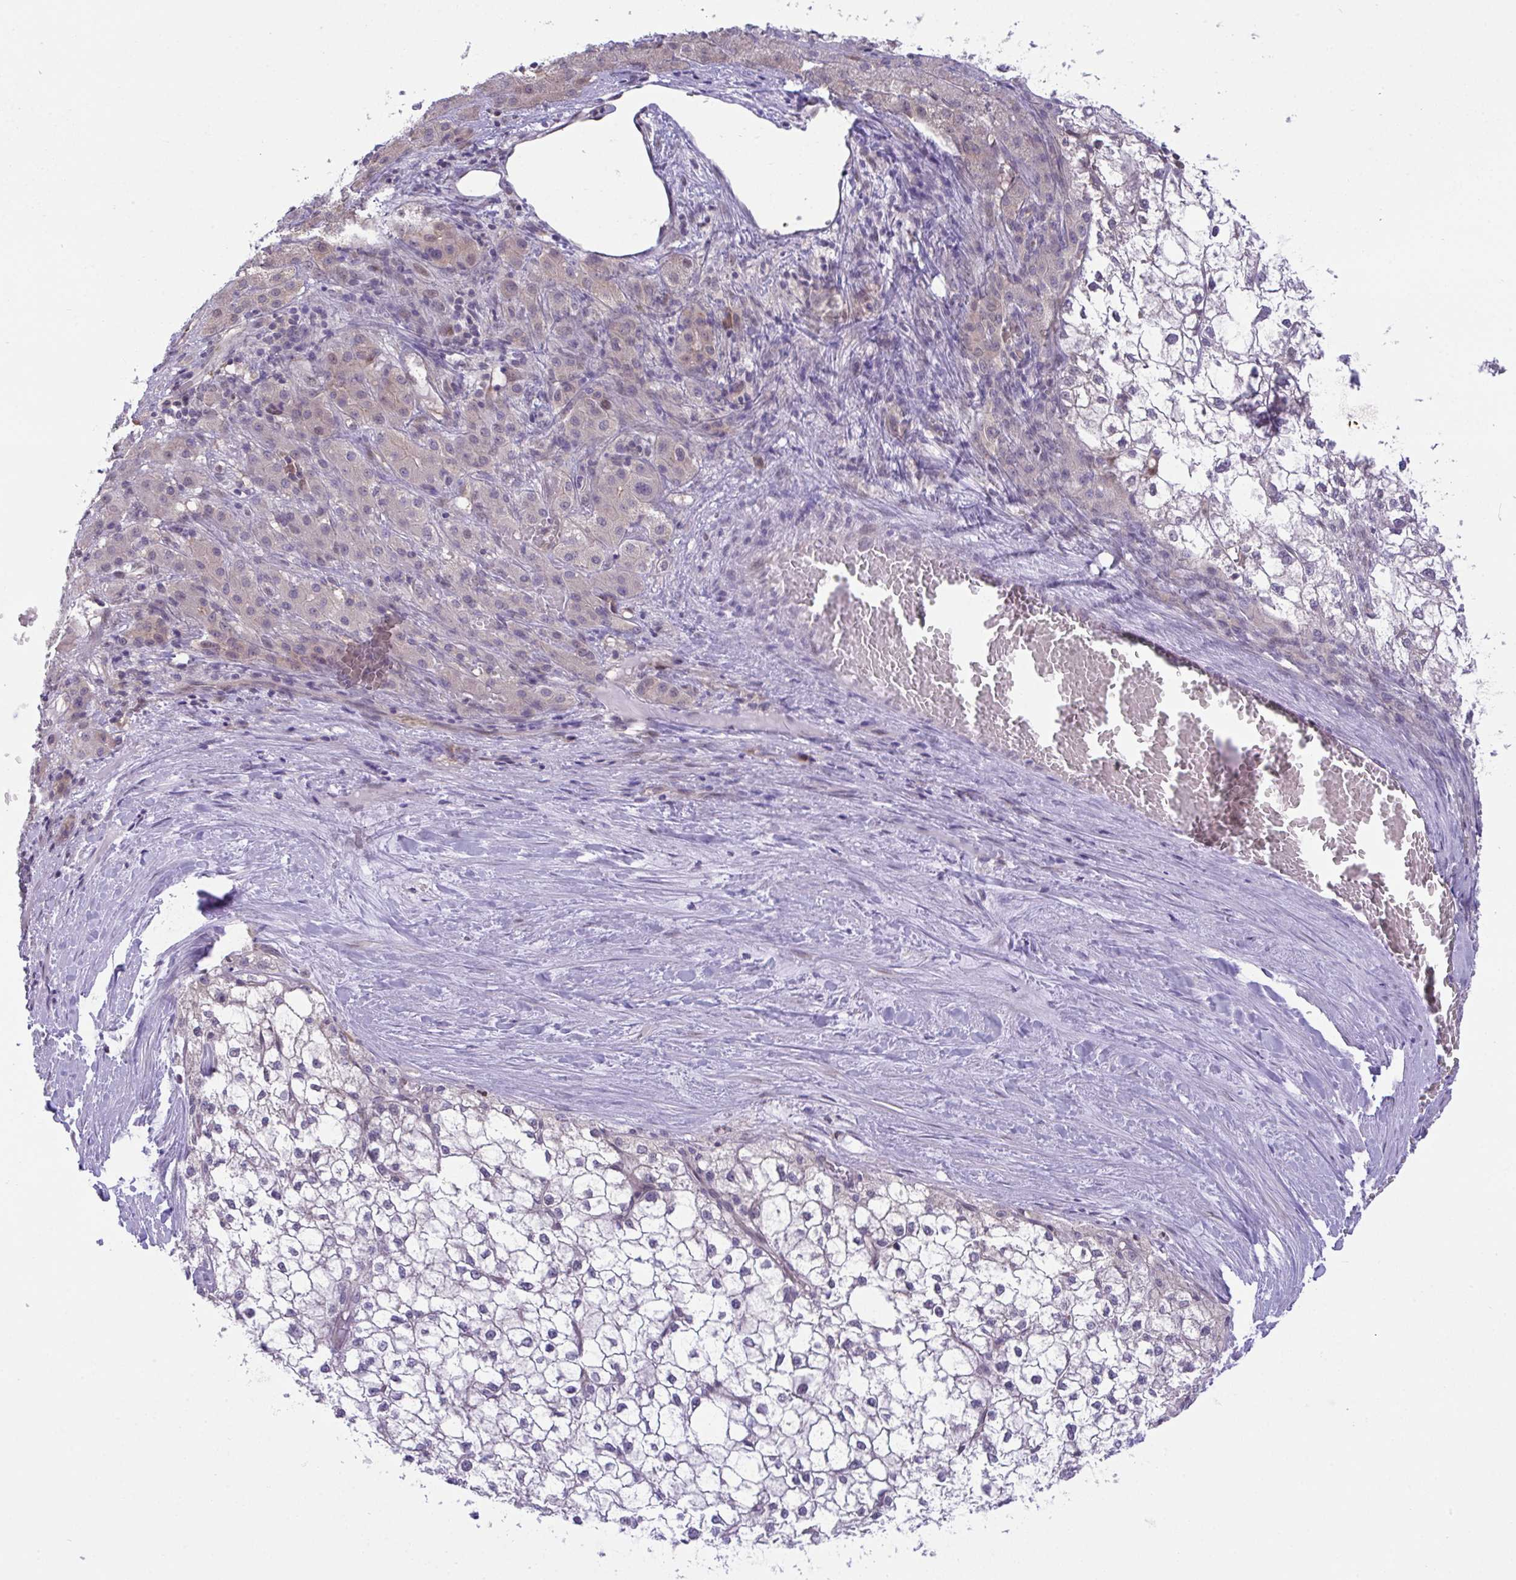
{"staining": {"intensity": "negative", "quantity": "none", "location": "none"}, "tissue": "liver cancer", "cell_type": "Tumor cells", "image_type": "cancer", "snomed": [{"axis": "morphology", "description": "Carcinoma, Hepatocellular, NOS"}, {"axis": "topography", "description": "Liver"}], "caption": "This is a photomicrograph of immunohistochemistry staining of liver cancer (hepatocellular carcinoma), which shows no staining in tumor cells.", "gene": "ZNF444", "patient": {"sex": "female", "age": 43}}